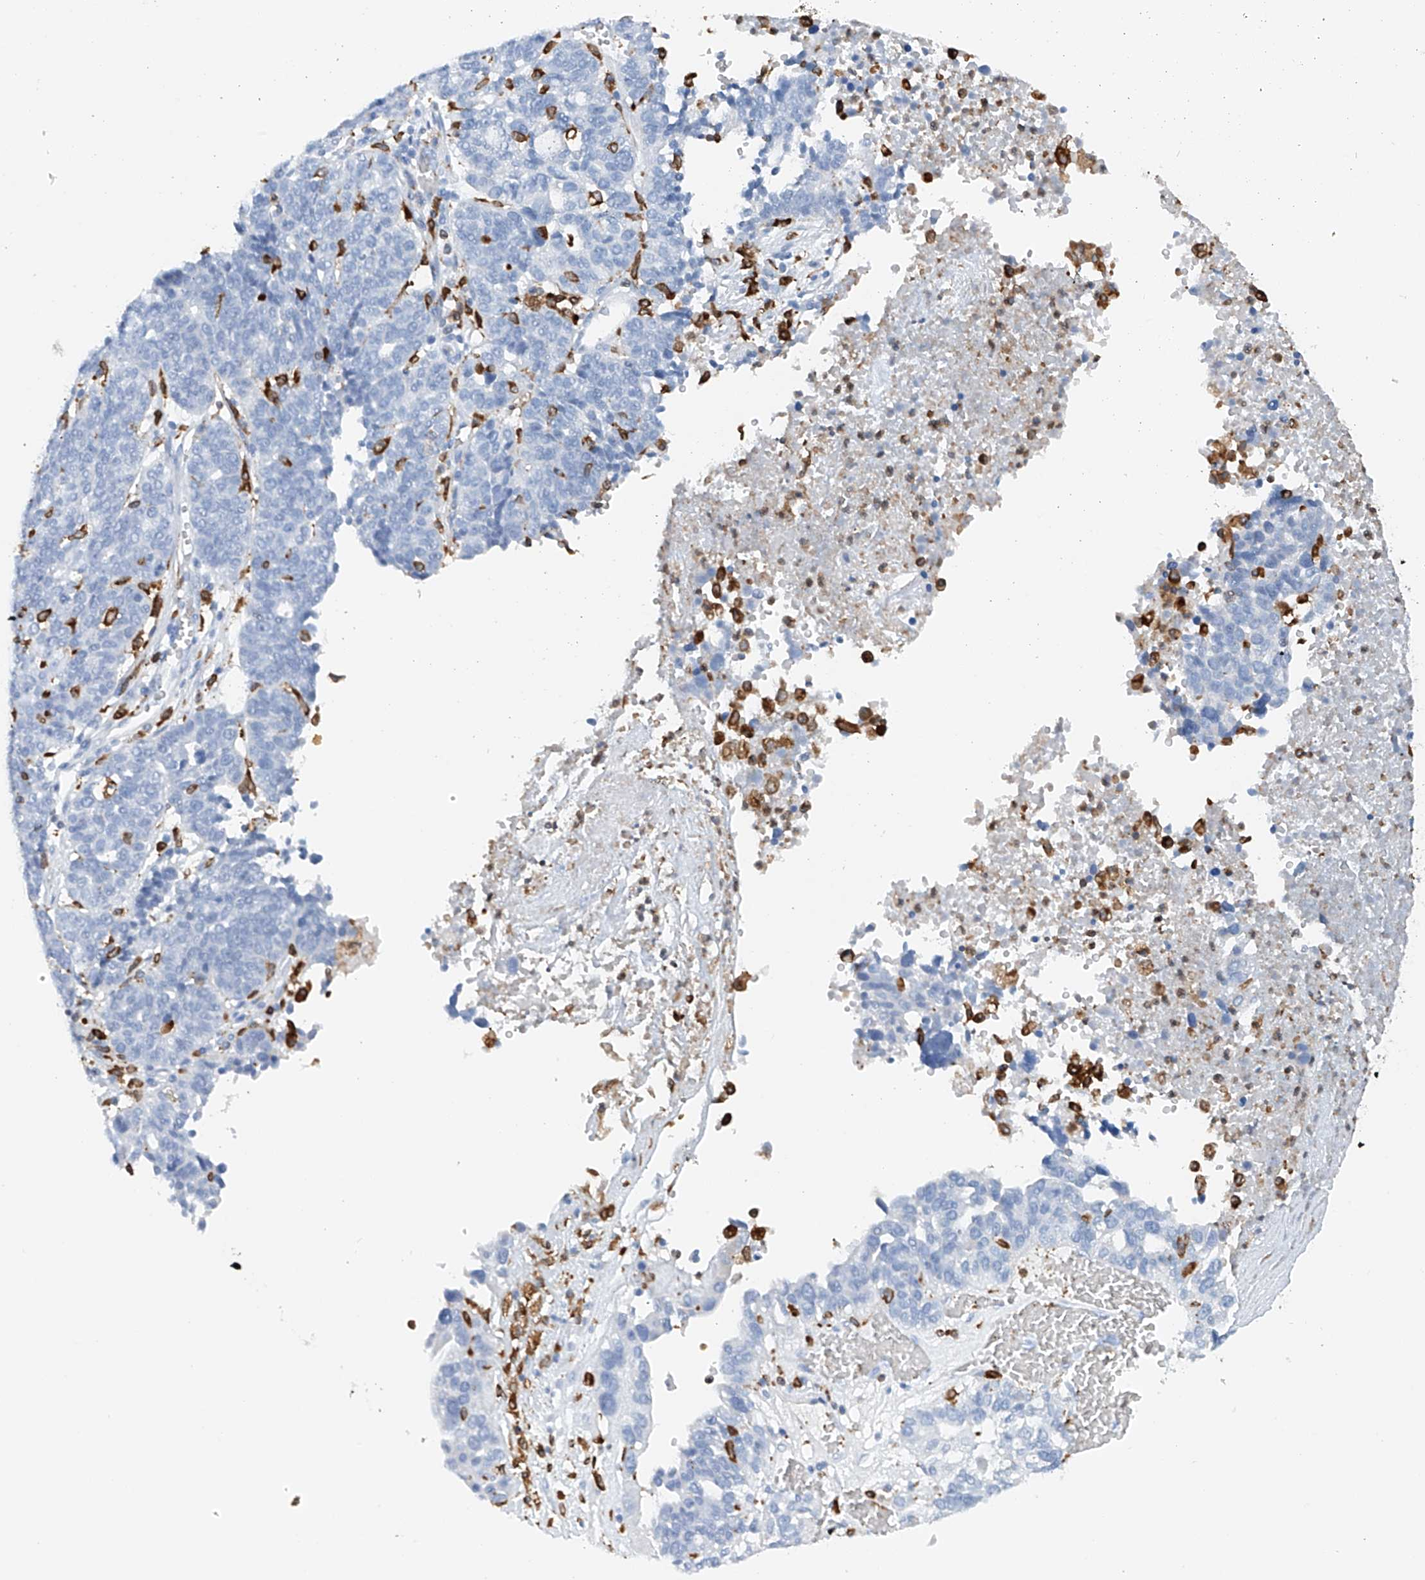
{"staining": {"intensity": "negative", "quantity": "none", "location": "none"}, "tissue": "ovarian cancer", "cell_type": "Tumor cells", "image_type": "cancer", "snomed": [{"axis": "morphology", "description": "Cystadenocarcinoma, serous, NOS"}, {"axis": "topography", "description": "Ovary"}], "caption": "Immunohistochemistry micrograph of ovarian serous cystadenocarcinoma stained for a protein (brown), which exhibits no positivity in tumor cells. (DAB (3,3'-diaminobenzidine) immunohistochemistry, high magnification).", "gene": "TBXAS1", "patient": {"sex": "female", "age": 59}}